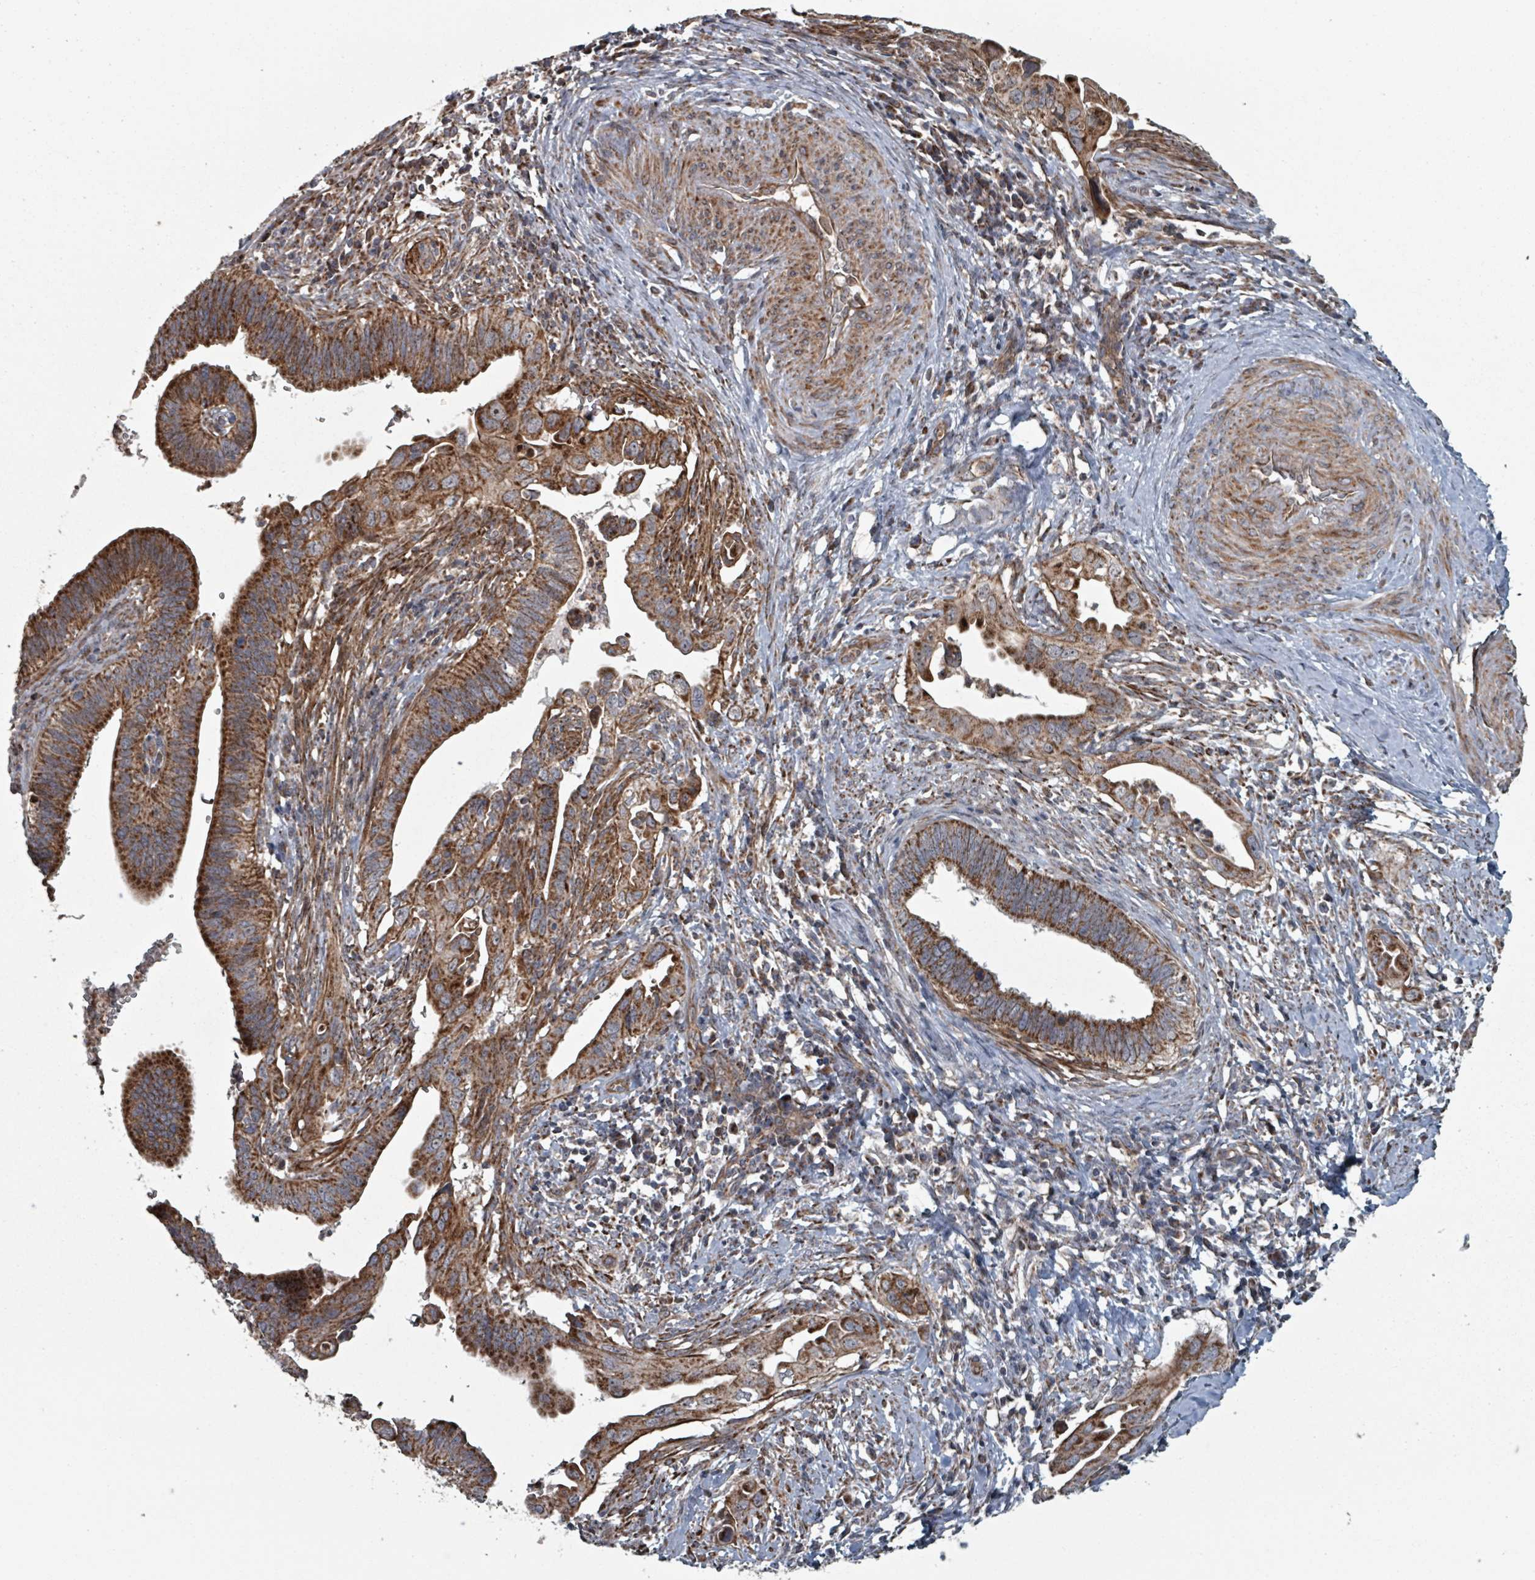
{"staining": {"intensity": "strong", "quantity": ">75%", "location": "cytoplasmic/membranous"}, "tissue": "cervical cancer", "cell_type": "Tumor cells", "image_type": "cancer", "snomed": [{"axis": "morphology", "description": "Adenocarcinoma, NOS"}, {"axis": "topography", "description": "Cervix"}], "caption": "Immunohistochemistry staining of cervical cancer (adenocarcinoma), which exhibits high levels of strong cytoplasmic/membranous positivity in approximately >75% of tumor cells indicating strong cytoplasmic/membranous protein positivity. The staining was performed using DAB (brown) for protein detection and nuclei were counterstained in hematoxylin (blue).", "gene": "MRPL4", "patient": {"sex": "female", "age": 42}}